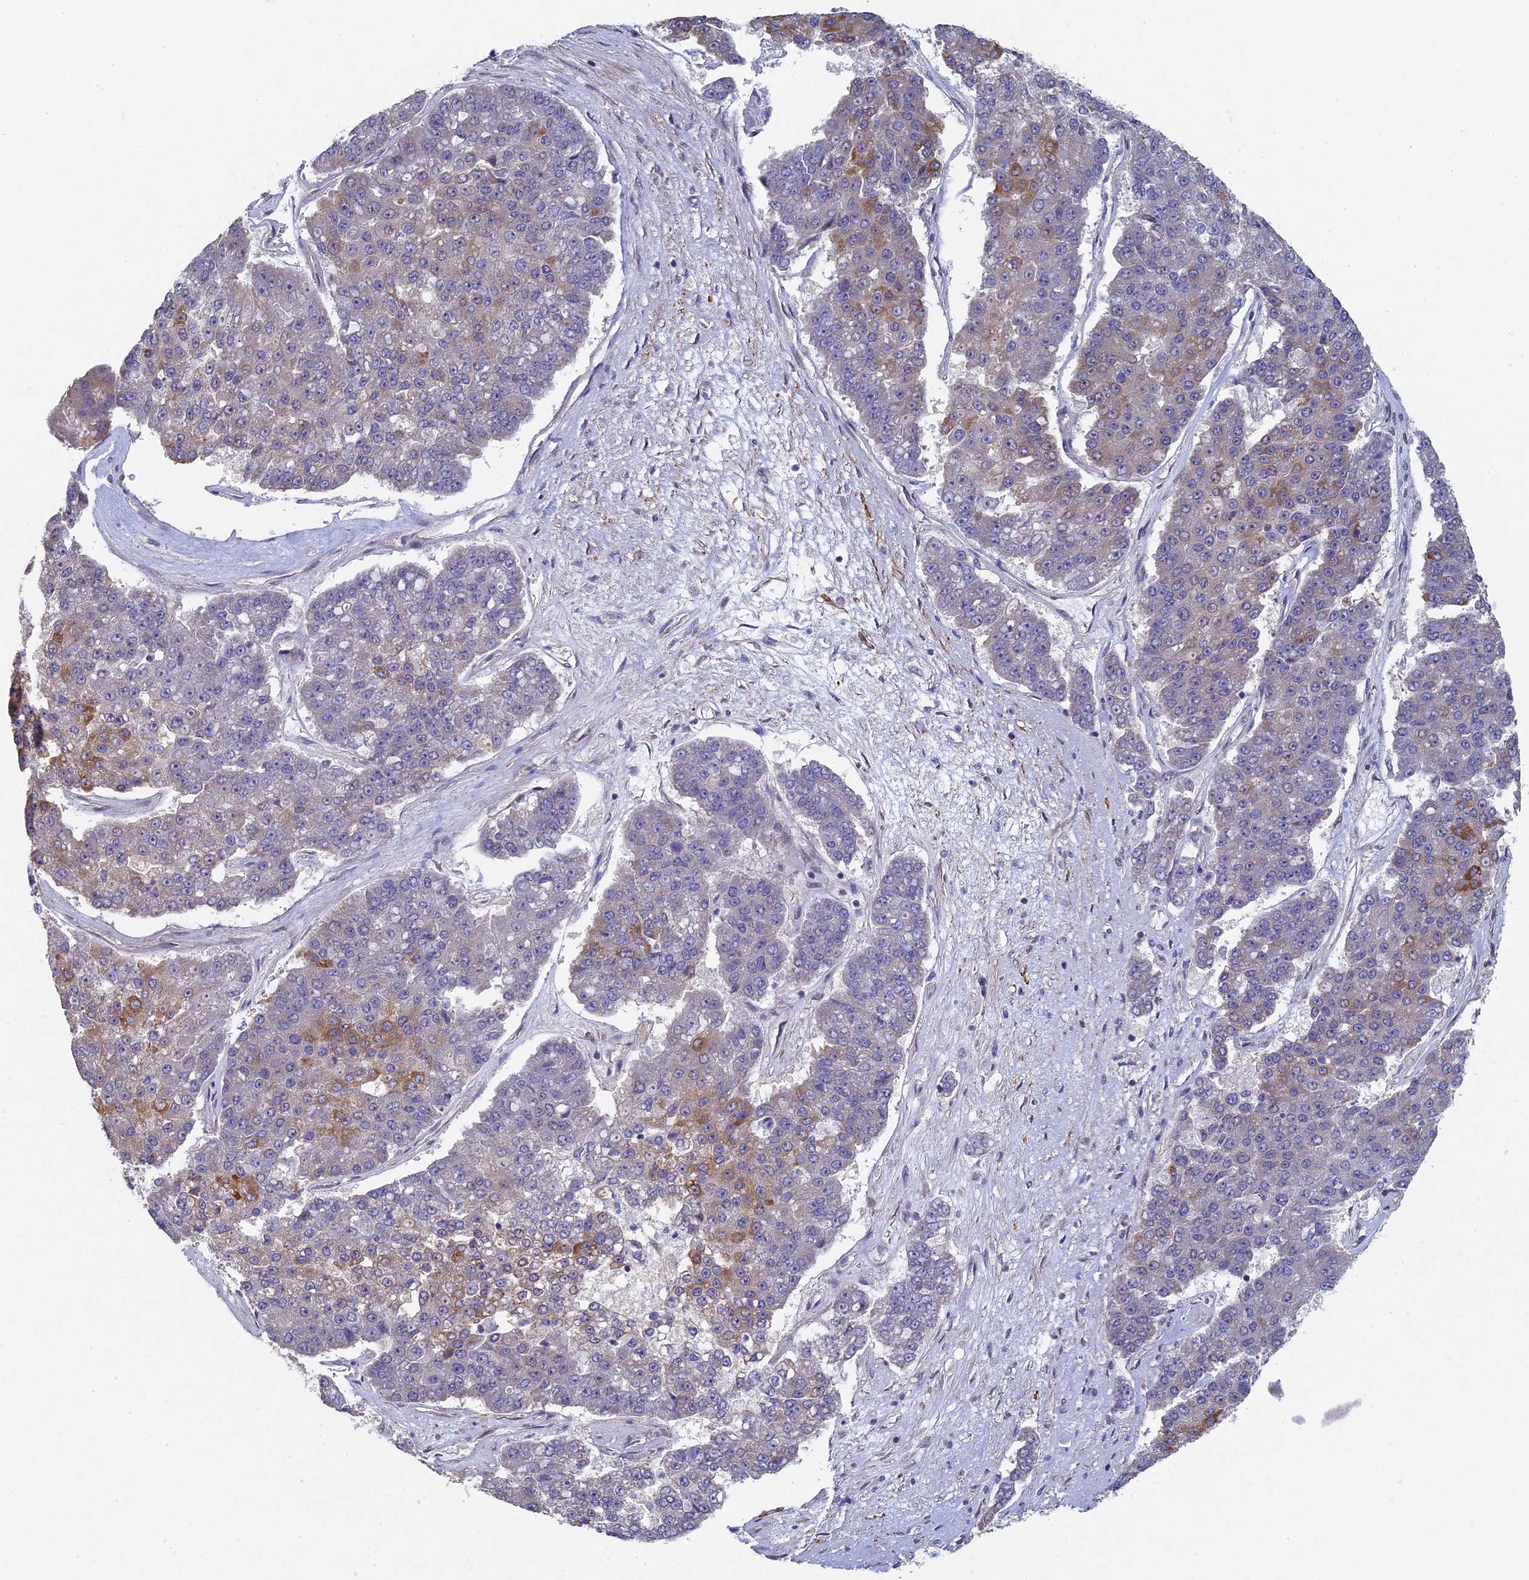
{"staining": {"intensity": "moderate", "quantity": "<25%", "location": "cytoplasmic/membranous"}, "tissue": "pancreatic cancer", "cell_type": "Tumor cells", "image_type": "cancer", "snomed": [{"axis": "morphology", "description": "Adenocarcinoma, NOS"}, {"axis": "topography", "description": "Pancreas"}], "caption": "Protein staining by immunohistochemistry exhibits moderate cytoplasmic/membranous staining in about <25% of tumor cells in adenocarcinoma (pancreatic). The staining is performed using DAB brown chromogen to label protein expression. The nuclei are counter-stained blue using hematoxylin.", "gene": "DIXDC1", "patient": {"sex": "male", "age": 50}}